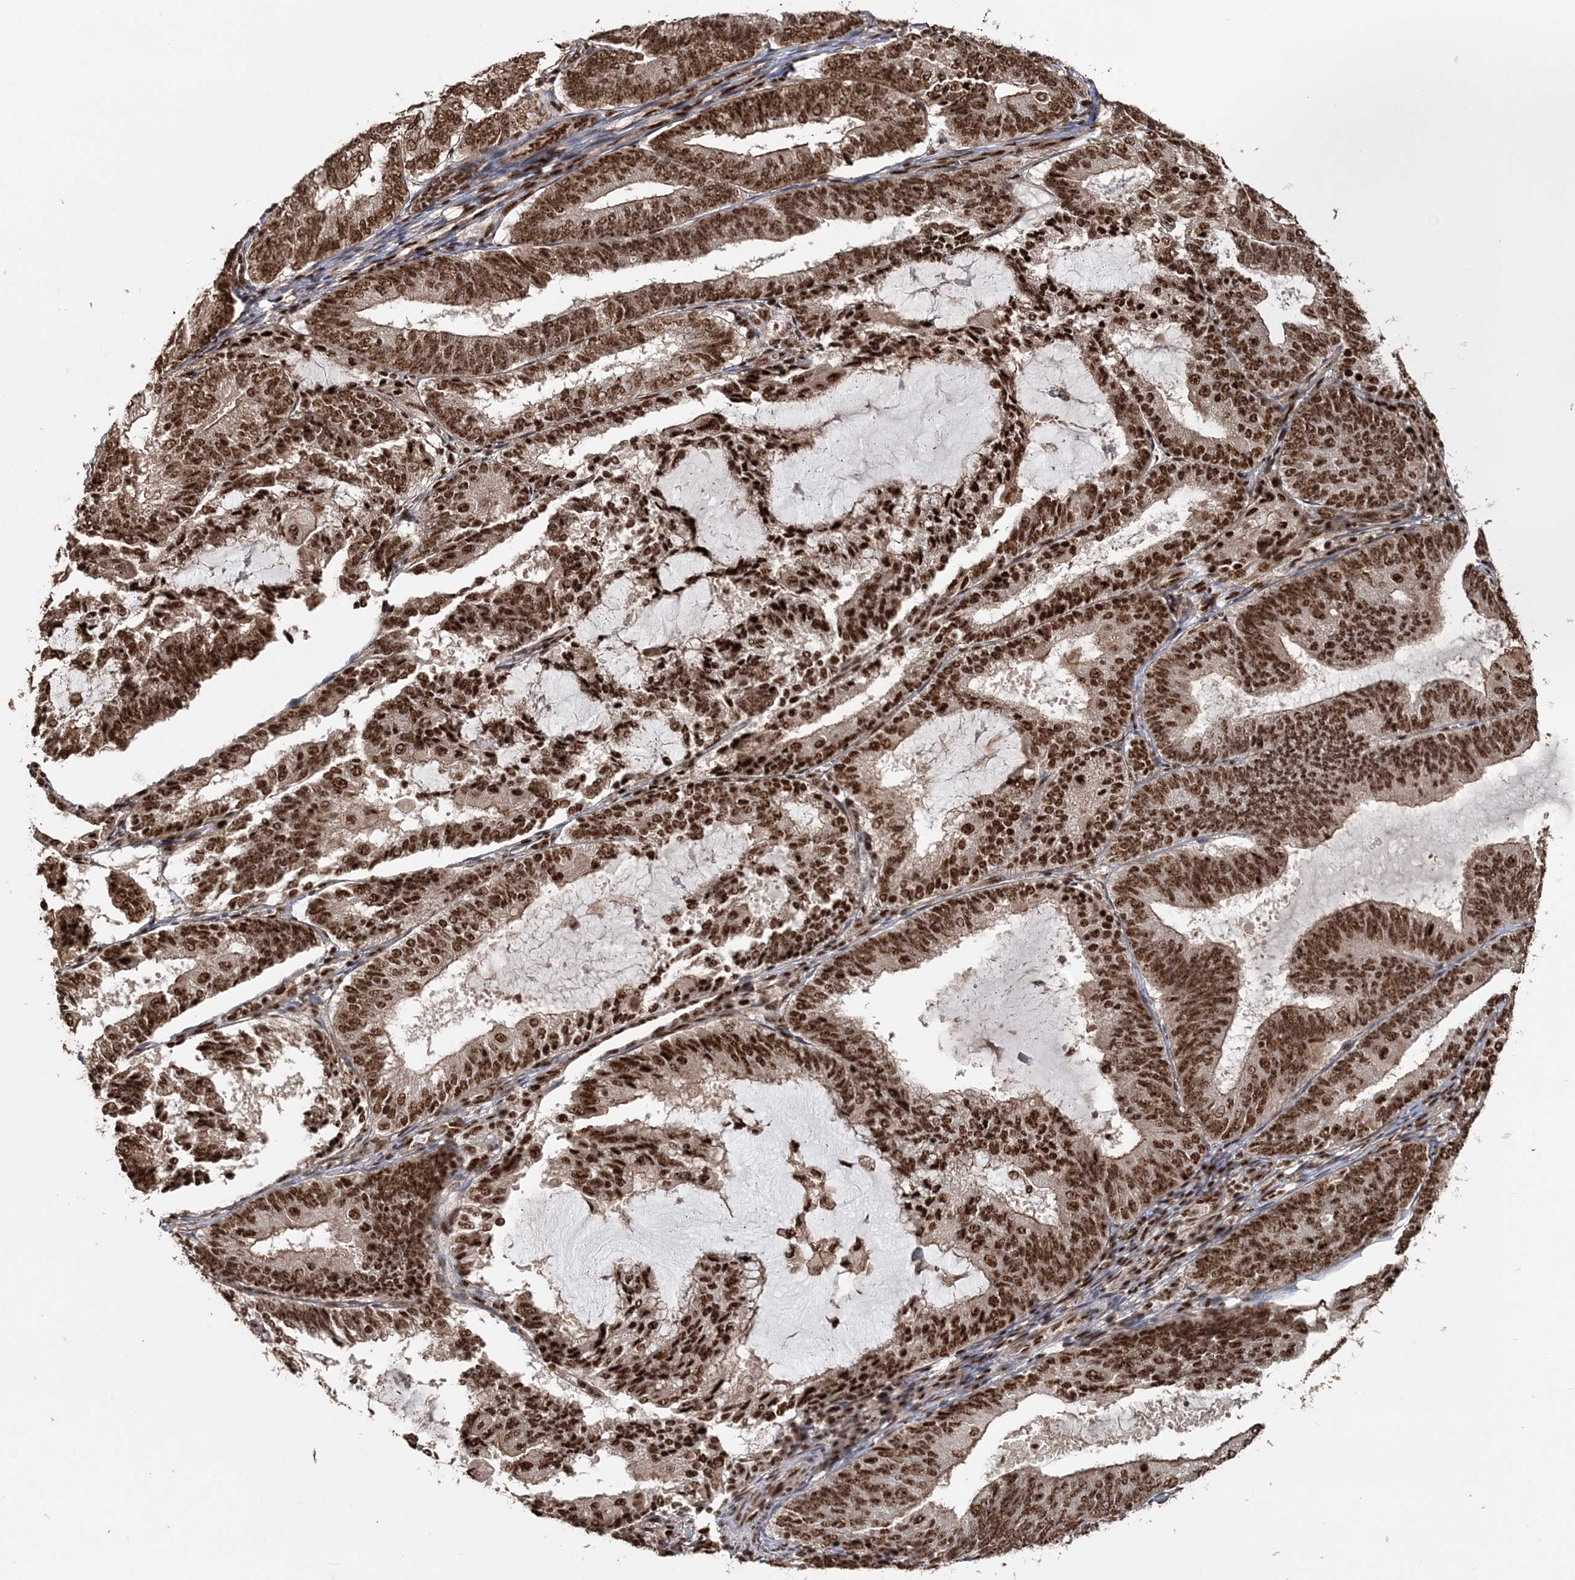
{"staining": {"intensity": "strong", "quantity": ">75%", "location": "nuclear"}, "tissue": "endometrial cancer", "cell_type": "Tumor cells", "image_type": "cancer", "snomed": [{"axis": "morphology", "description": "Adenocarcinoma, NOS"}, {"axis": "topography", "description": "Endometrium"}], "caption": "Brown immunohistochemical staining in endometrial cancer (adenocarcinoma) displays strong nuclear expression in about >75% of tumor cells. (DAB (3,3'-diaminobenzidine) IHC, brown staining for protein, blue staining for nuclei).", "gene": "EXOSC8", "patient": {"sex": "female", "age": 81}}